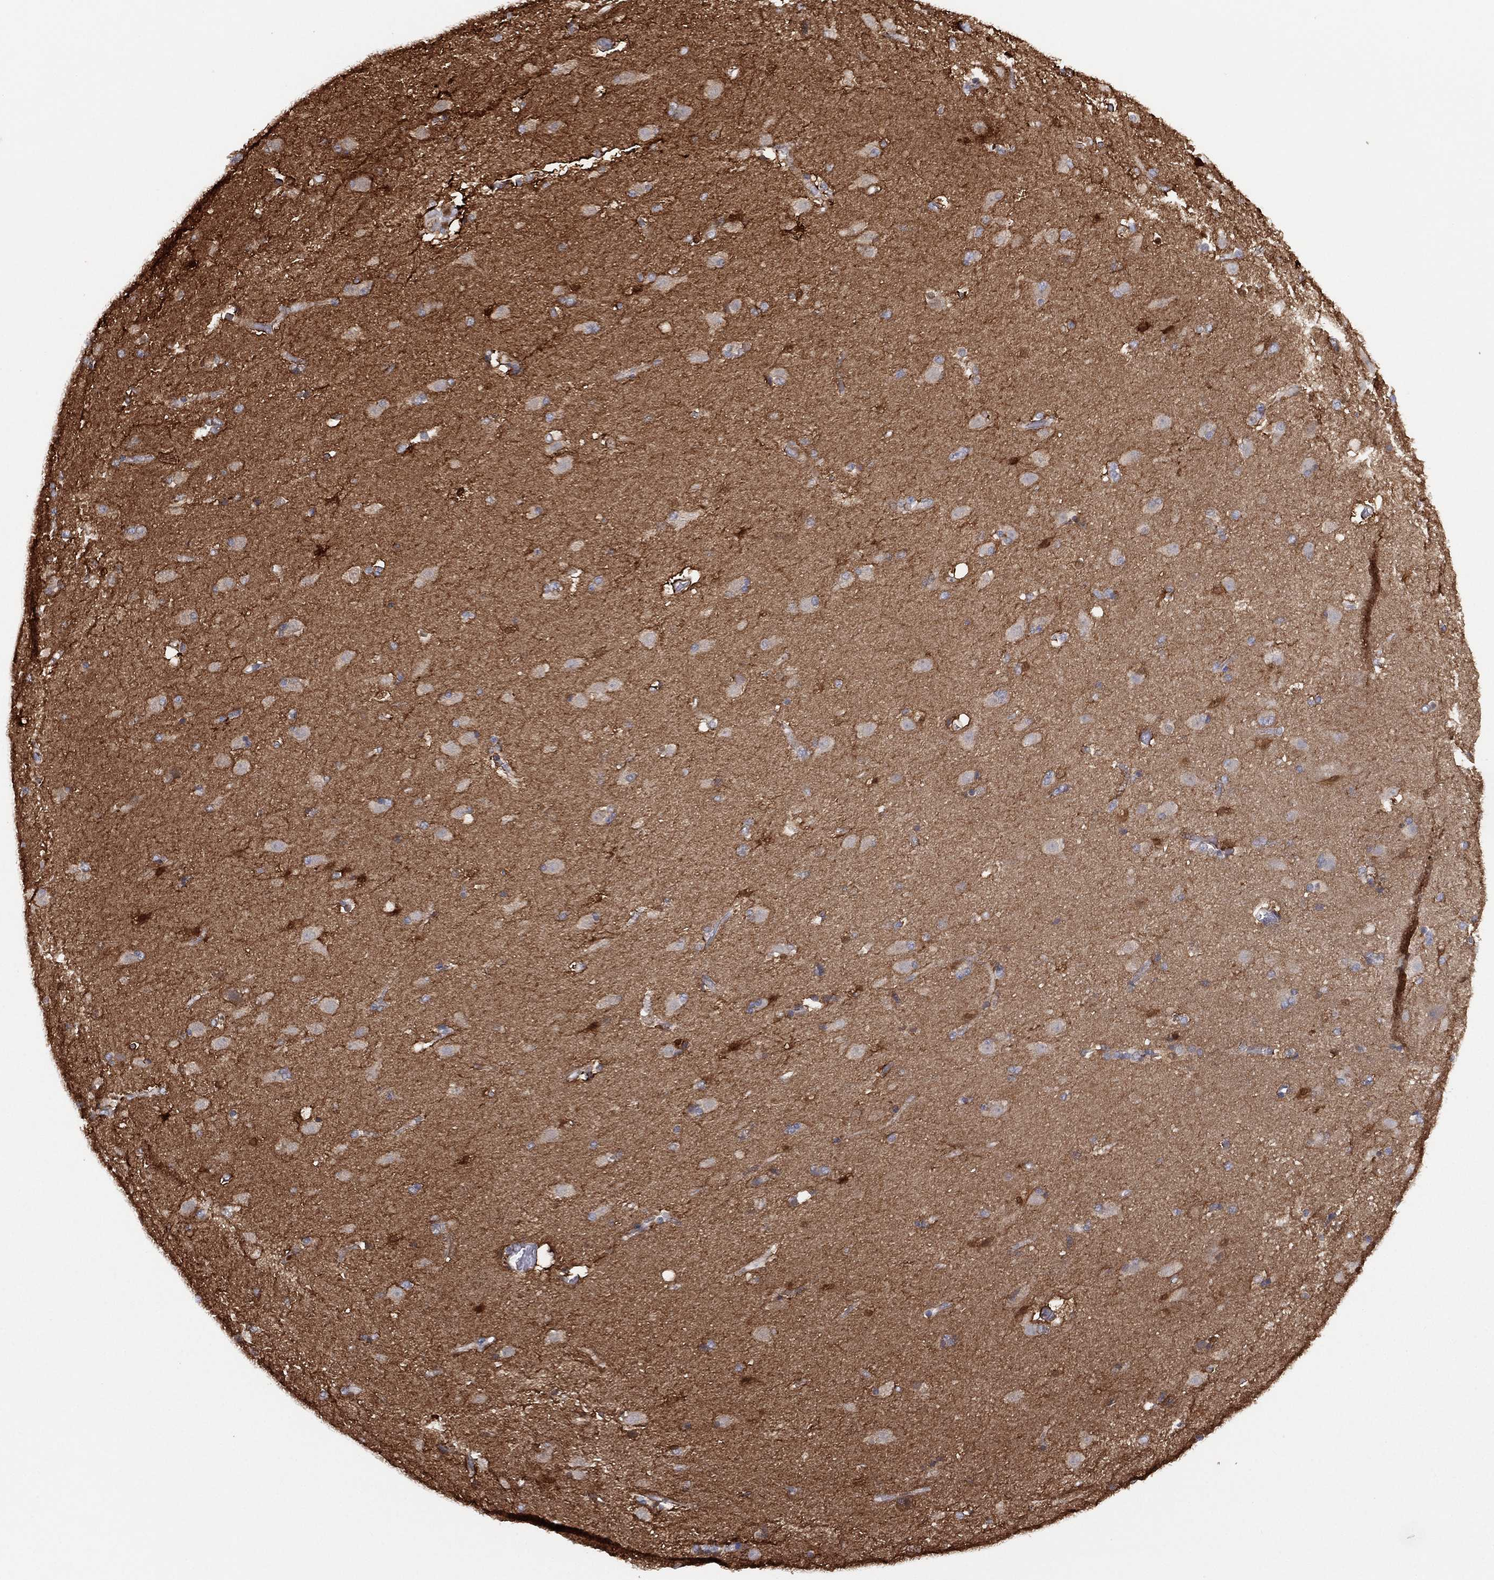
{"staining": {"intensity": "strong", "quantity": "<25%", "location": "cytoplasmic/membranous,nuclear"}, "tissue": "caudate", "cell_type": "Glial cells", "image_type": "normal", "snomed": [{"axis": "morphology", "description": "Normal tissue, NOS"}, {"axis": "topography", "description": "Lateral ventricle wall"}], "caption": "Immunohistochemical staining of benign human caudate displays strong cytoplasmic/membranous,nuclear protein positivity in approximately <25% of glial cells.", "gene": "DDAH1", "patient": {"sex": "male", "age": 54}}